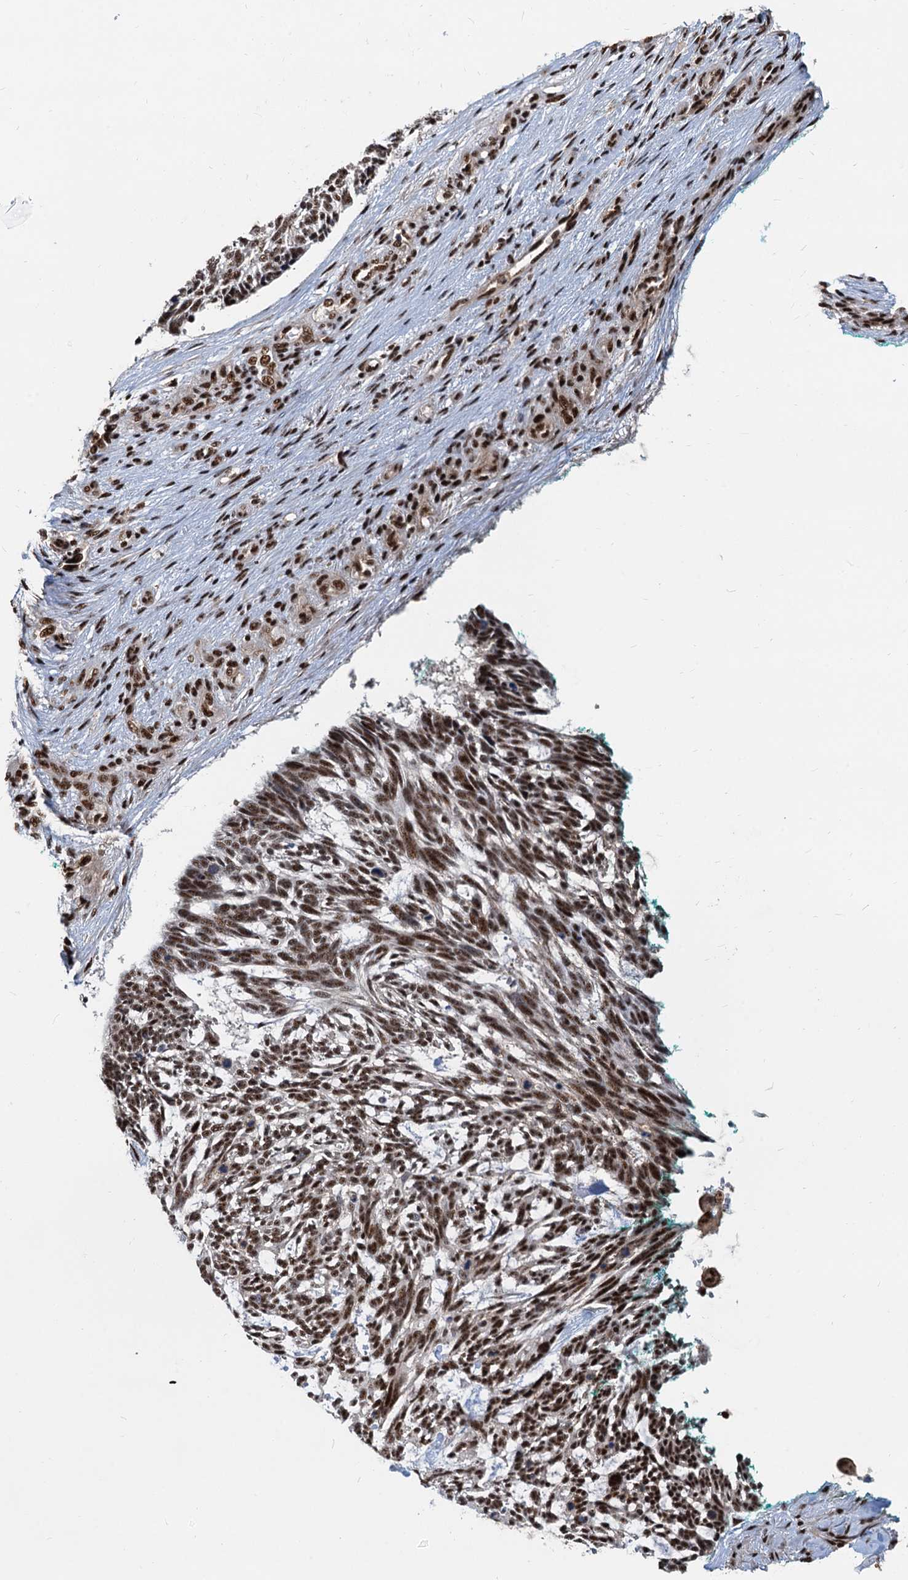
{"staining": {"intensity": "strong", "quantity": ">75%", "location": "nuclear"}, "tissue": "skin cancer", "cell_type": "Tumor cells", "image_type": "cancer", "snomed": [{"axis": "morphology", "description": "Basal cell carcinoma"}, {"axis": "topography", "description": "Skin"}], "caption": "This photomicrograph demonstrates immunohistochemistry (IHC) staining of basal cell carcinoma (skin), with high strong nuclear staining in about >75% of tumor cells.", "gene": "RBM26", "patient": {"sex": "male", "age": 88}}